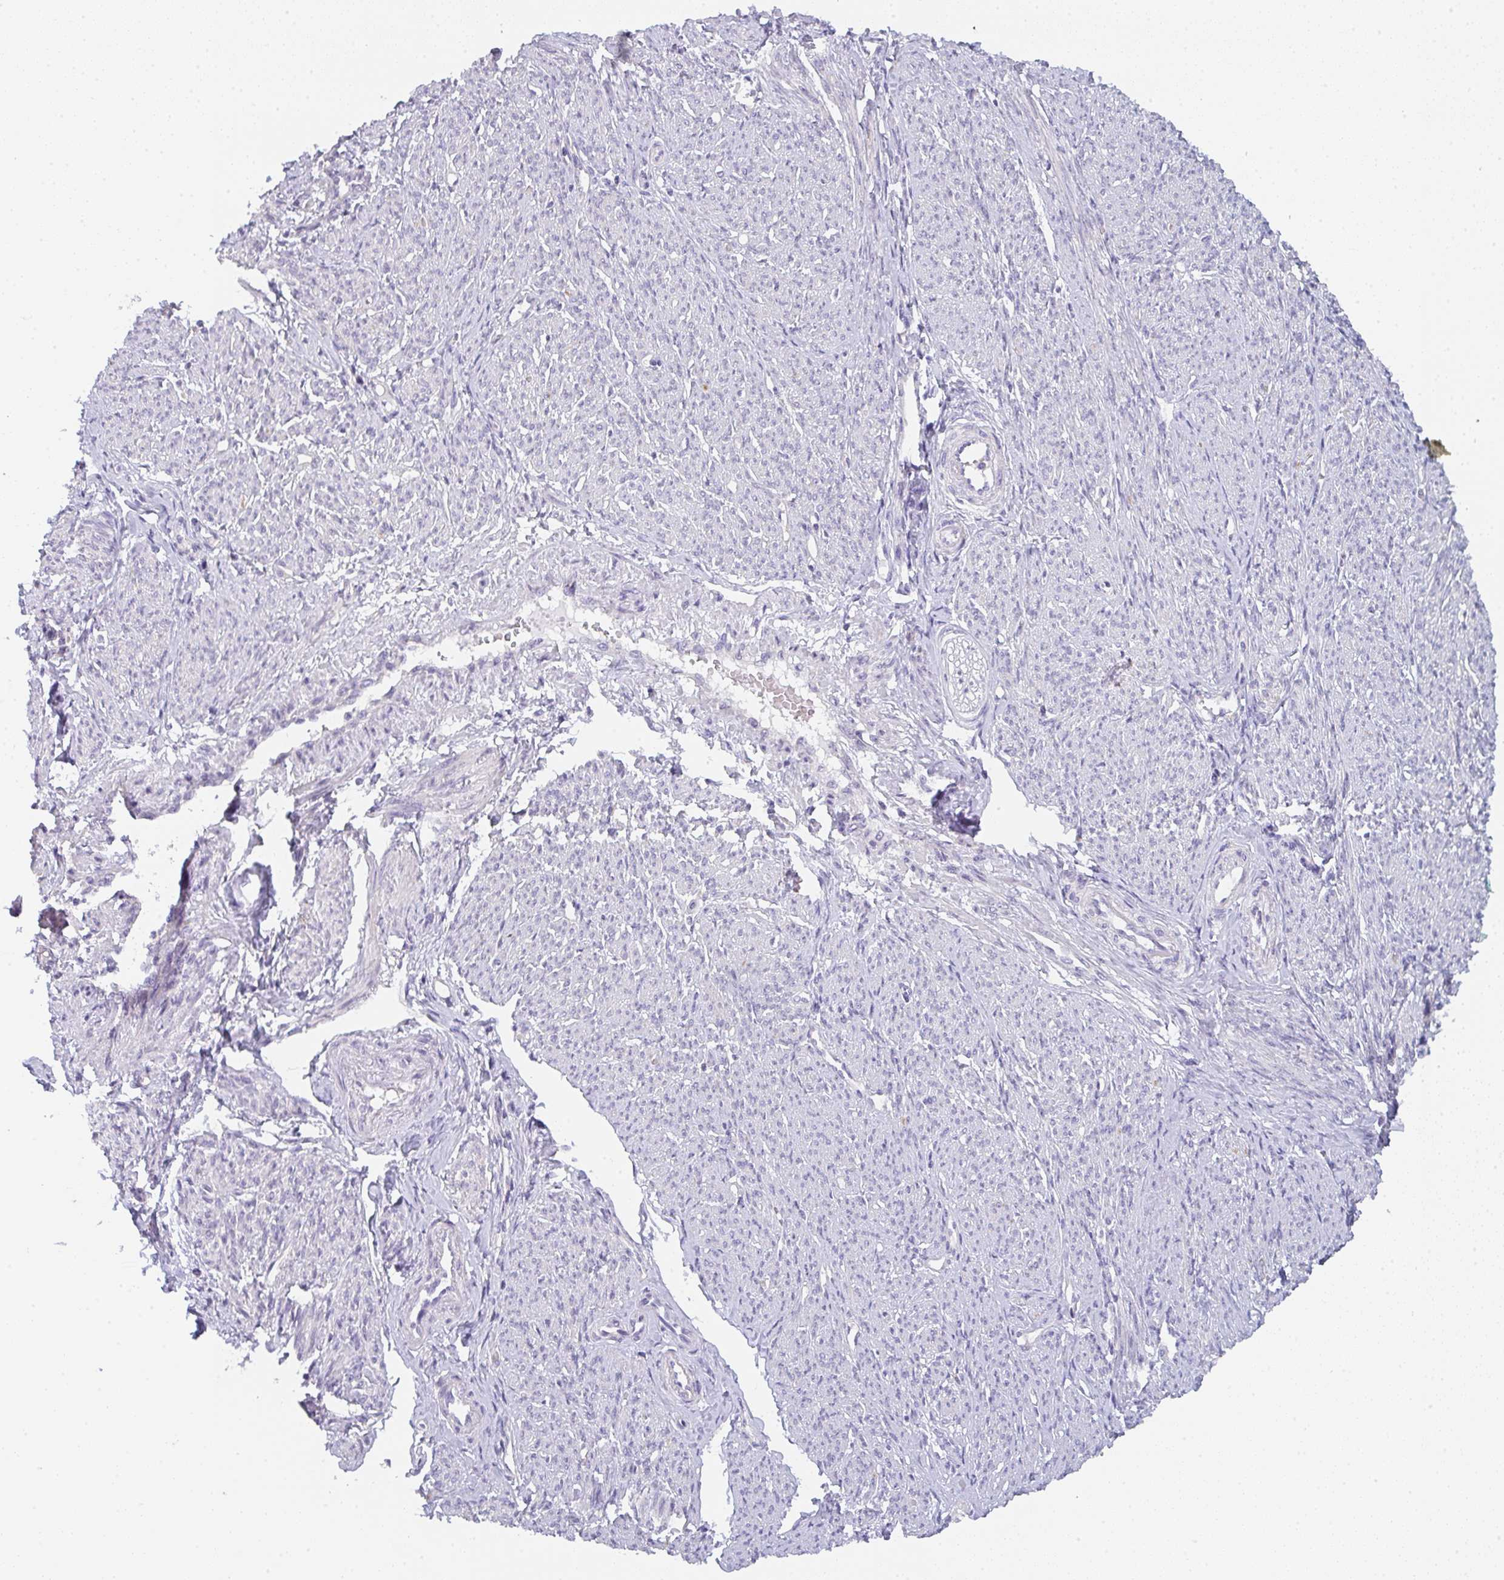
{"staining": {"intensity": "negative", "quantity": "none", "location": "none"}, "tissue": "smooth muscle", "cell_type": "Smooth muscle cells", "image_type": "normal", "snomed": [{"axis": "morphology", "description": "Normal tissue, NOS"}, {"axis": "topography", "description": "Smooth muscle"}], "caption": "A high-resolution histopathology image shows immunohistochemistry (IHC) staining of normal smooth muscle, which demonstrates no significant expression in smooth muscle cells.", "gene": "CACNA1S", "patient": {"sex": "female", "age": 65}}